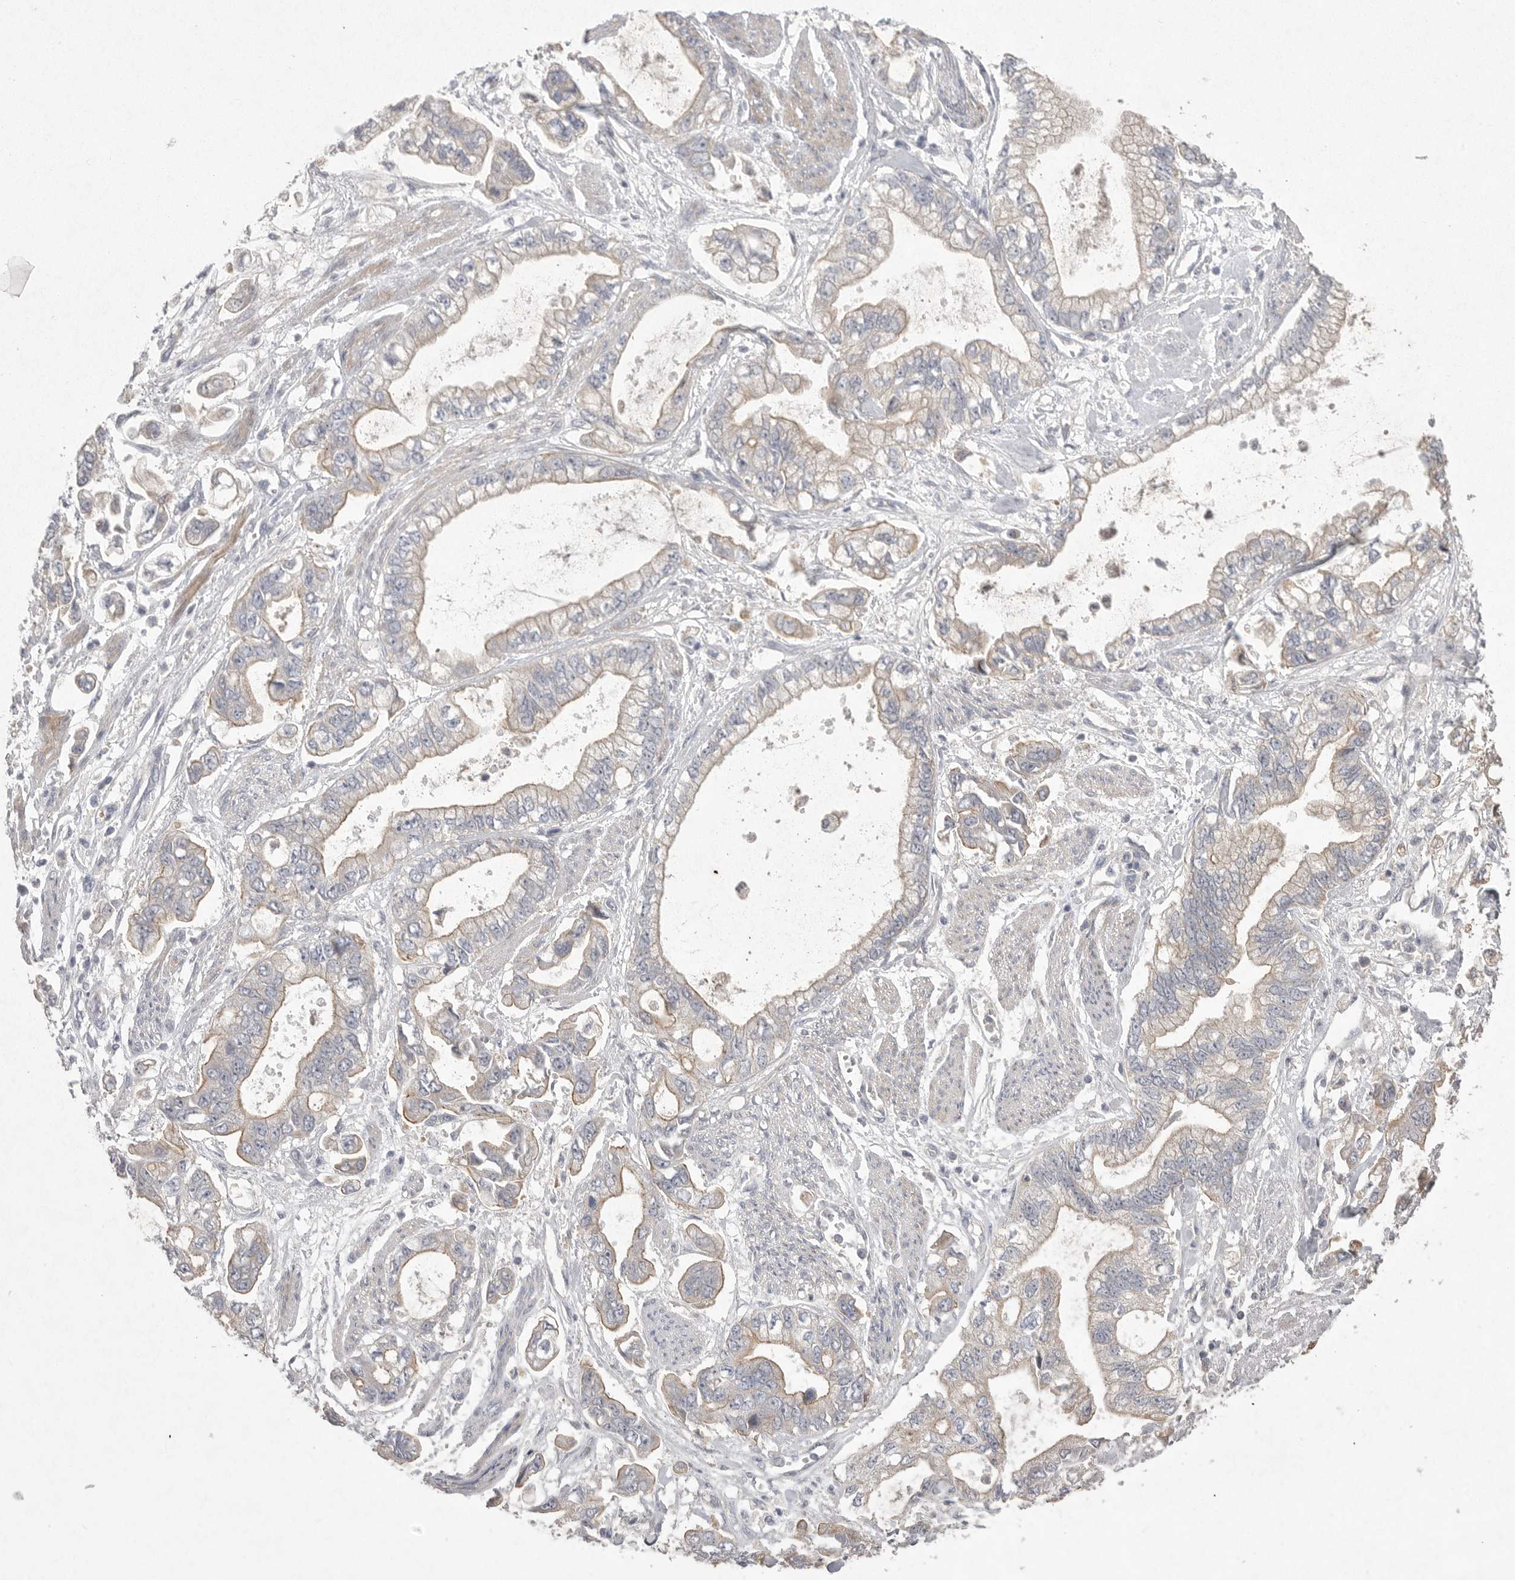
{"staining": {"intensity": "weak", "quantity": "<25%", "location": "cytoplasmic/membranous"}, "tissue": "stomach cancer", "cell_type": "Tumor cells", "image_type": "cancer", "snomed": [{"axis": "morphology", "description": "Normal tissue, NOS"}, {"axis": "morphology", "description": "Adenocarcinoma, NOS"}, {"axis": "topography", "description": "Stomach"}], "caption": "Image shows no significant protein positivity in tumor cells of adenocarcinoma (stomach). (DAB immunohistochemistry (IHC) visualized using brightfield microscopy, high magnification).", "gene": "VANGL2", "patient": {"sex": "male", "age": 62}}